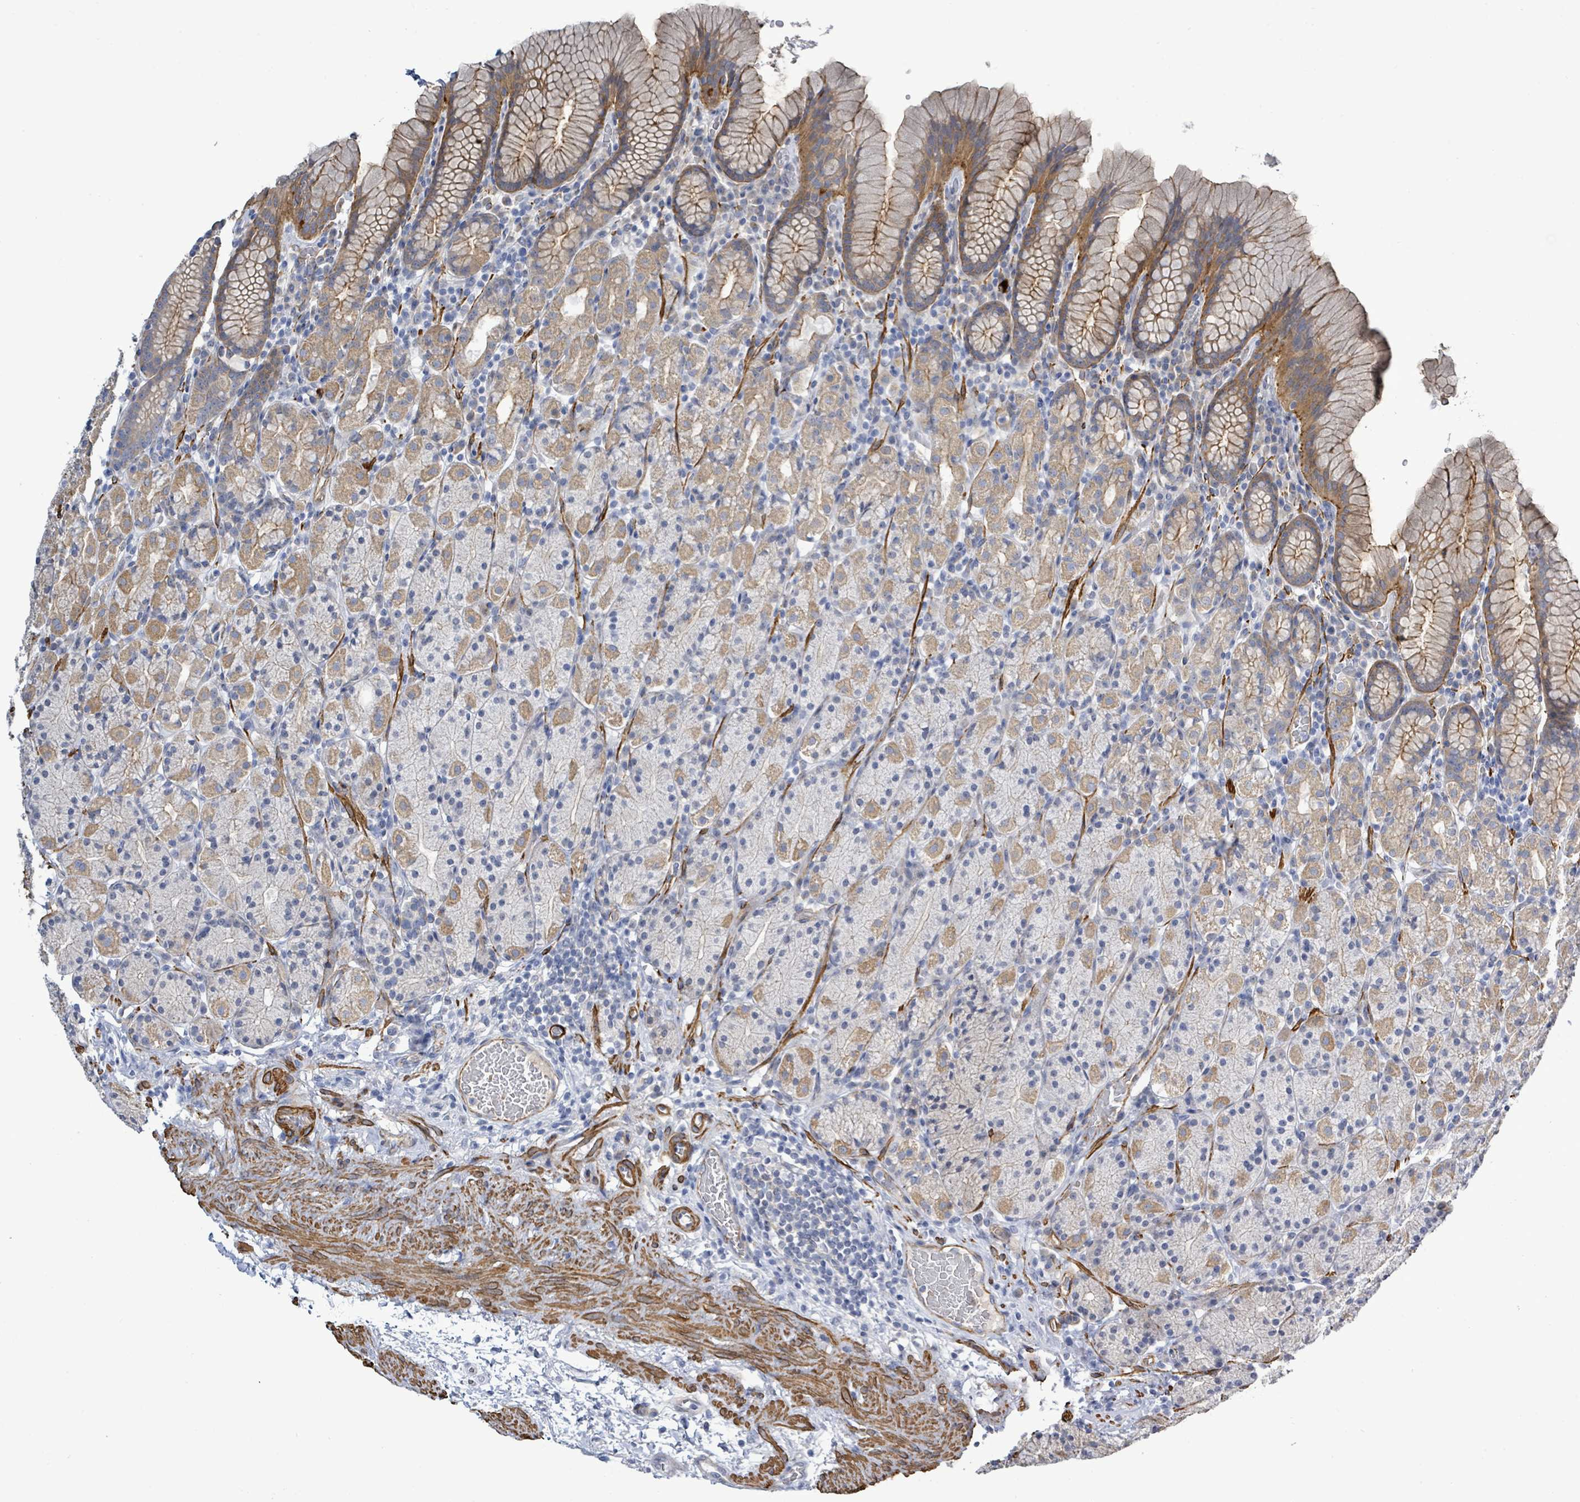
{"staining": {"intensity": "moderate", "quantity": "25%-75%", "location": "cytoplasmic/membranous"}, "tissue": "stomach", "cell_type": "Glandular cells", "image_type": "normal", "snomed": [{"axis": "morphology", "description": "Normal tissue, NOS"}, {"axis": "topography", "description": "Stomach, upper"}, {"axis": "topography", "description": "Stomach"}], "caption": "This histopathology image reveals immunohistochemistry (IHC) staining of normal stomach, with medium moderate cytoplasmic/membranous expression in about 25%-75% of glandular cells.", "gene": "DMRTC1B", "patient": {"sex": "male", "age": 62}}